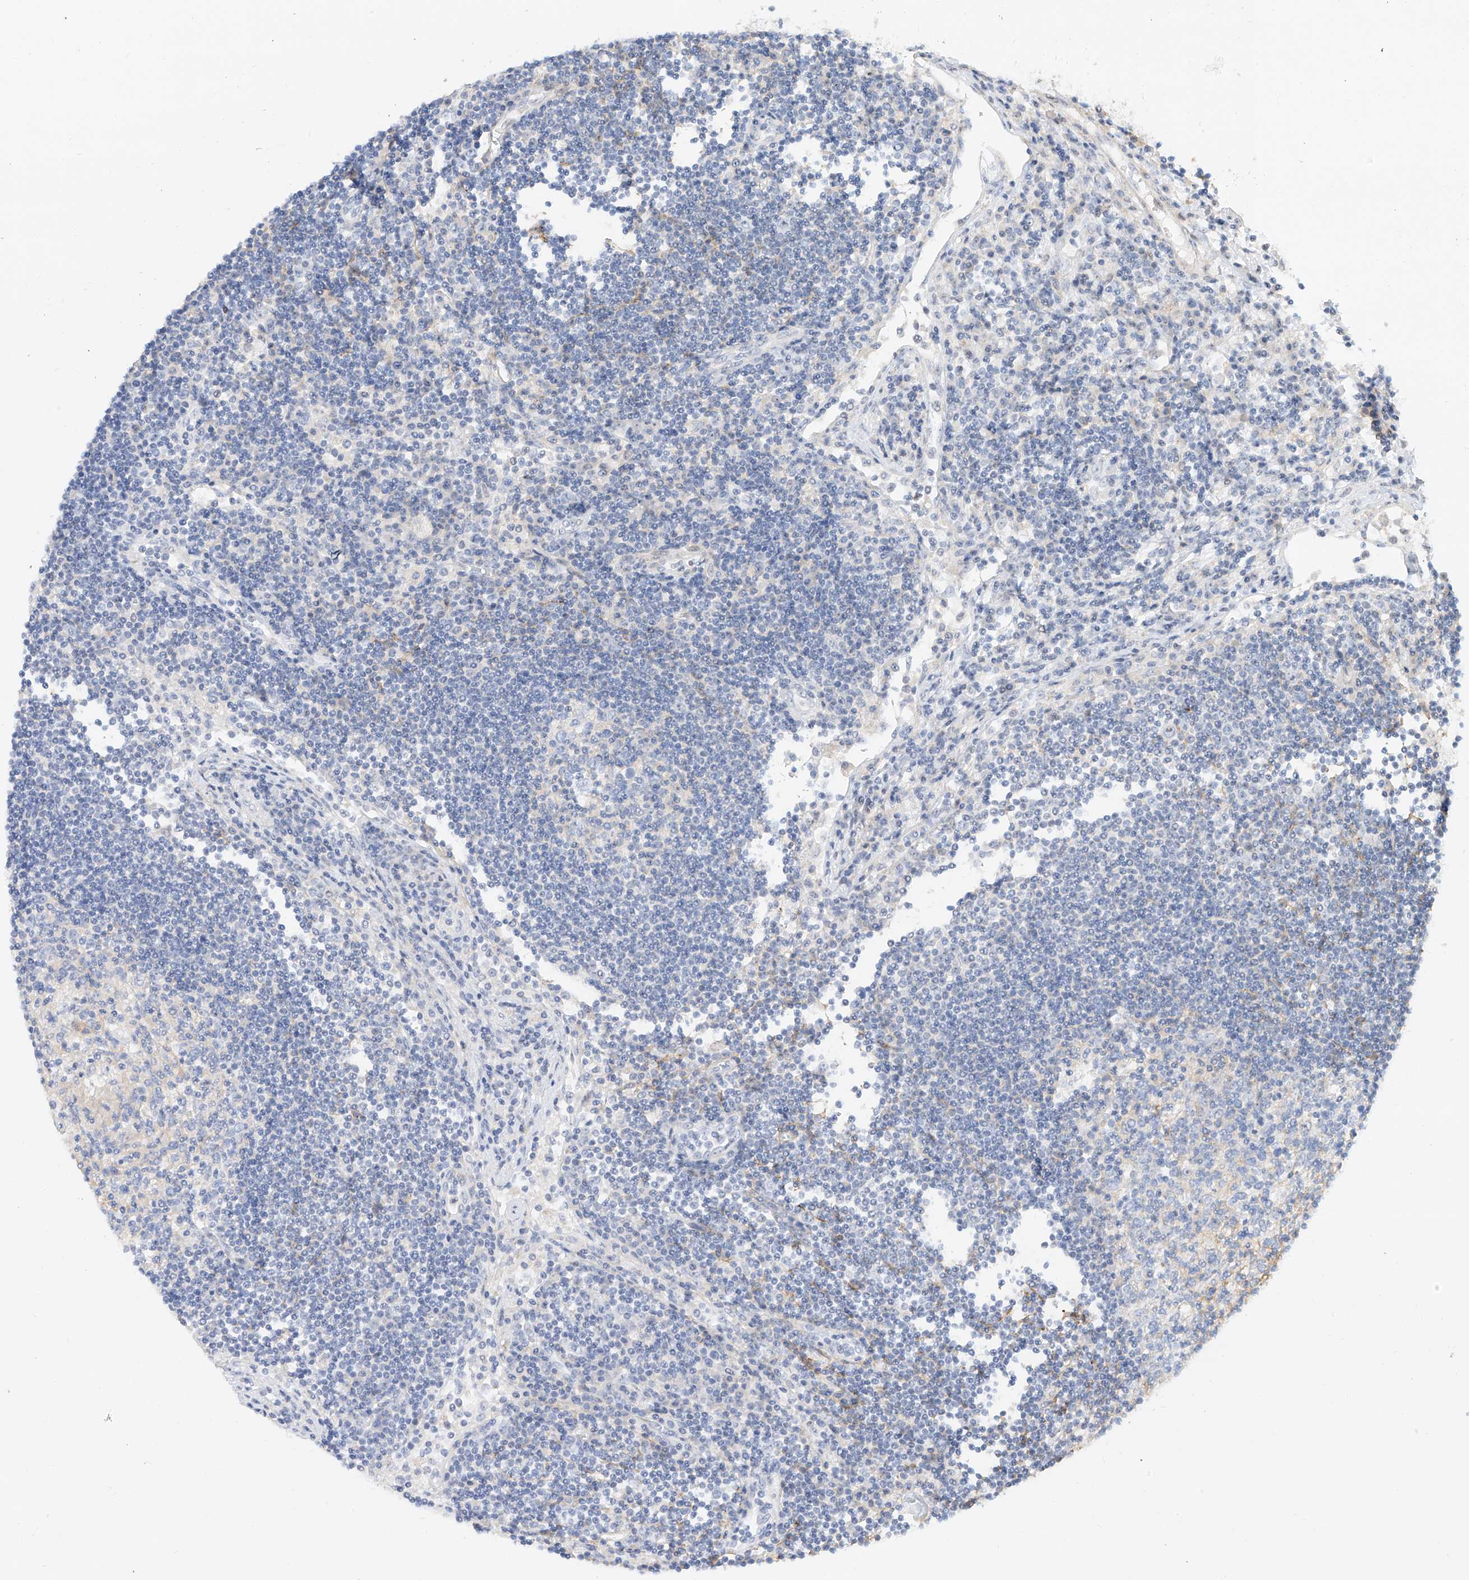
{"staining": {"intensity": "negative", "quantity": "none", "location": "none"}, "tissue": "lymph node", "cell_type": "Germinal center cells", "image_type": "normal", "snomed": [{"axis": "morphology", "description": "Normal tissue, NOS"}, {"axis": "topography", "description": "Lymph node"}], "caption": "The IHC histopathology image has no significant expression in germinal center cells of lymph node.", "gene": "SNU13", "patient": {"sex": "female", "age": 53}}